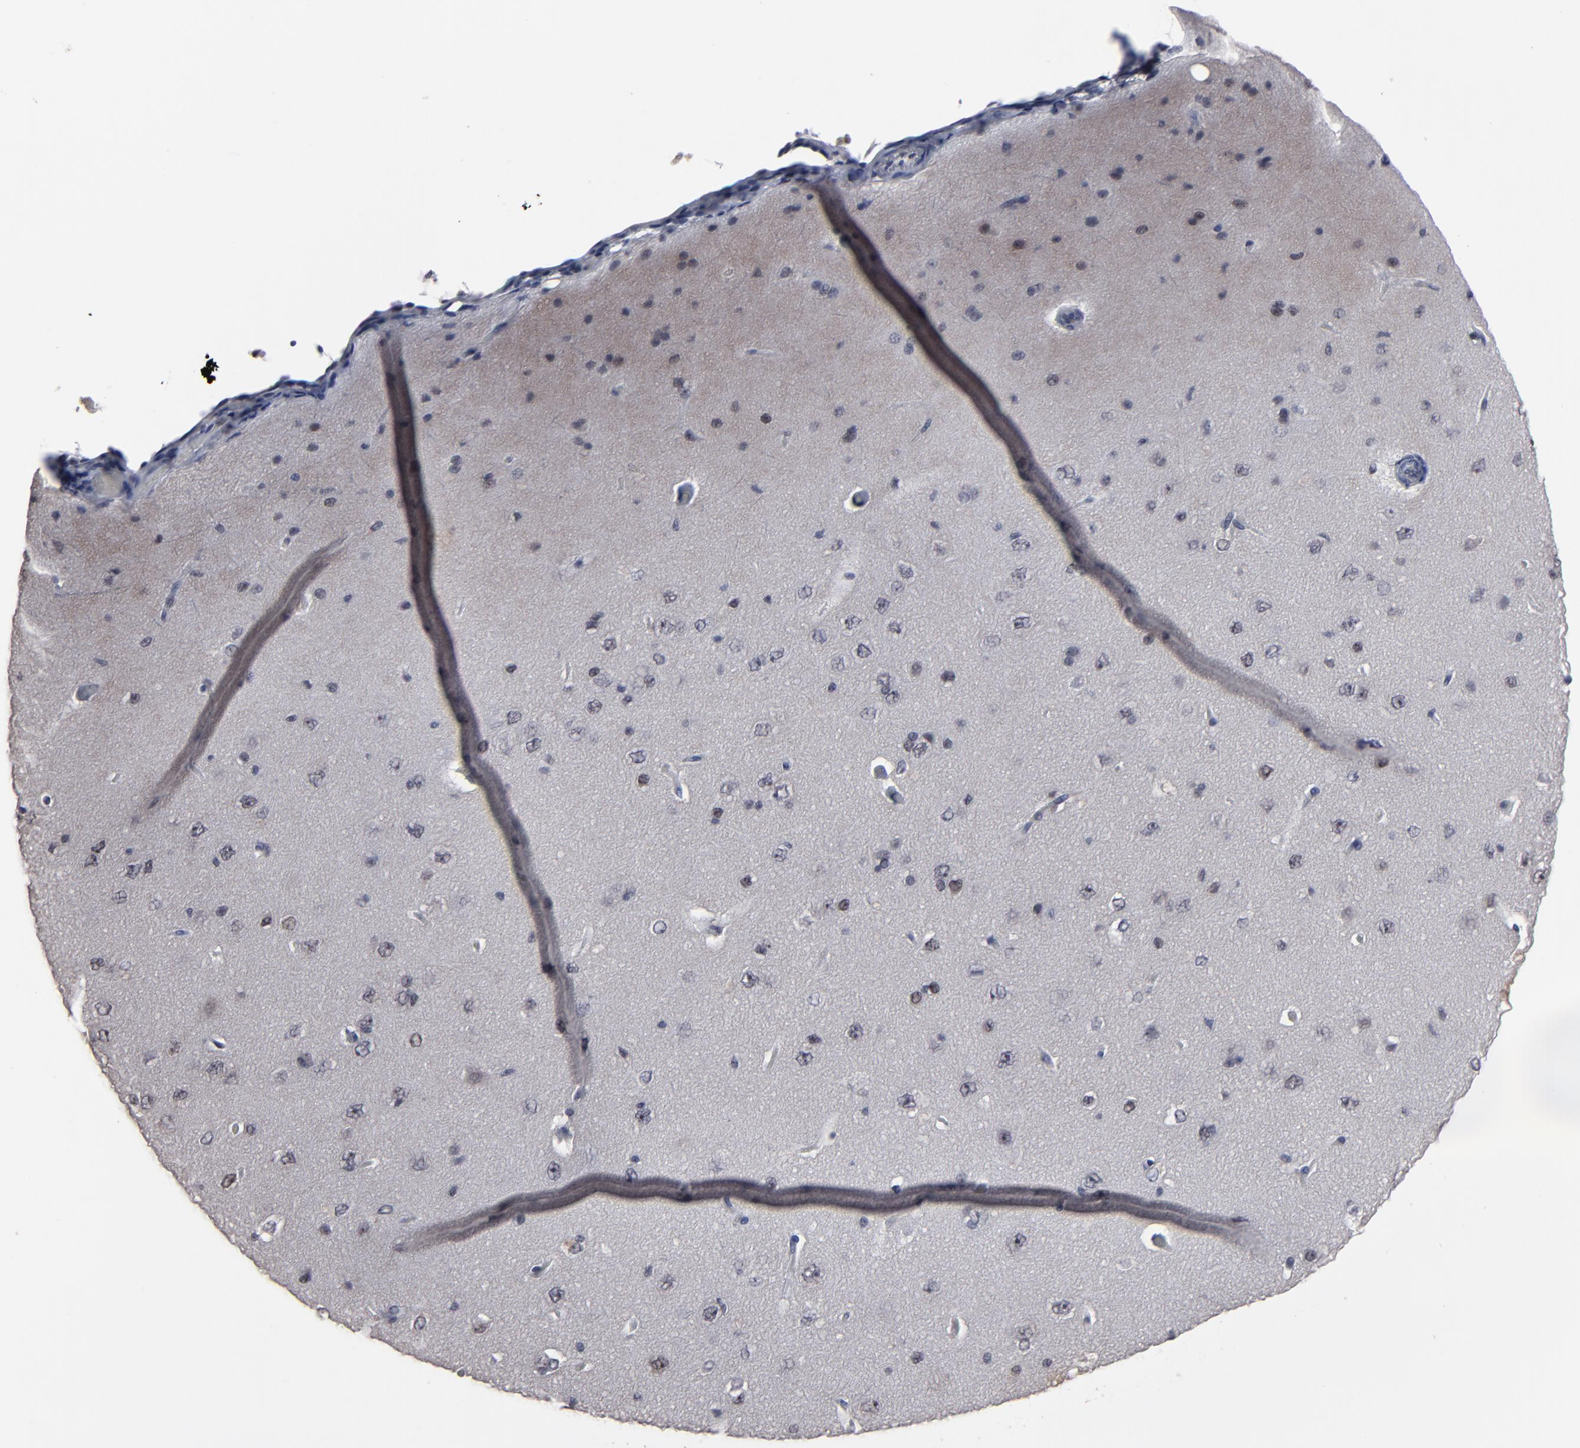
{"staining": {"intensity": "negative", "quantity": "none", "location": "none"}, "tissue": "cerebral cortex", "cell_type": "Endothelial cells", "image_type": "normal", "snomed": [{"axis": "morphology", "description": "Normal tissue, NOS"}, {"axis": "topography", "description": "Cerebral cortex"}], "caption": "High power microscopy micrograph of an IHC image of unremarkable cerebral cortex, revealing no significant expression in endothelial cells. Brightfield microscopy of immunohistochemistry (IHC) stained with DAB (3,3'-diaminobenzidine) (brown) and hematoxylin (blue), captured at high magnification.", "gene": "SSRP1", "patient": {"sex": "female", "age": 45}}